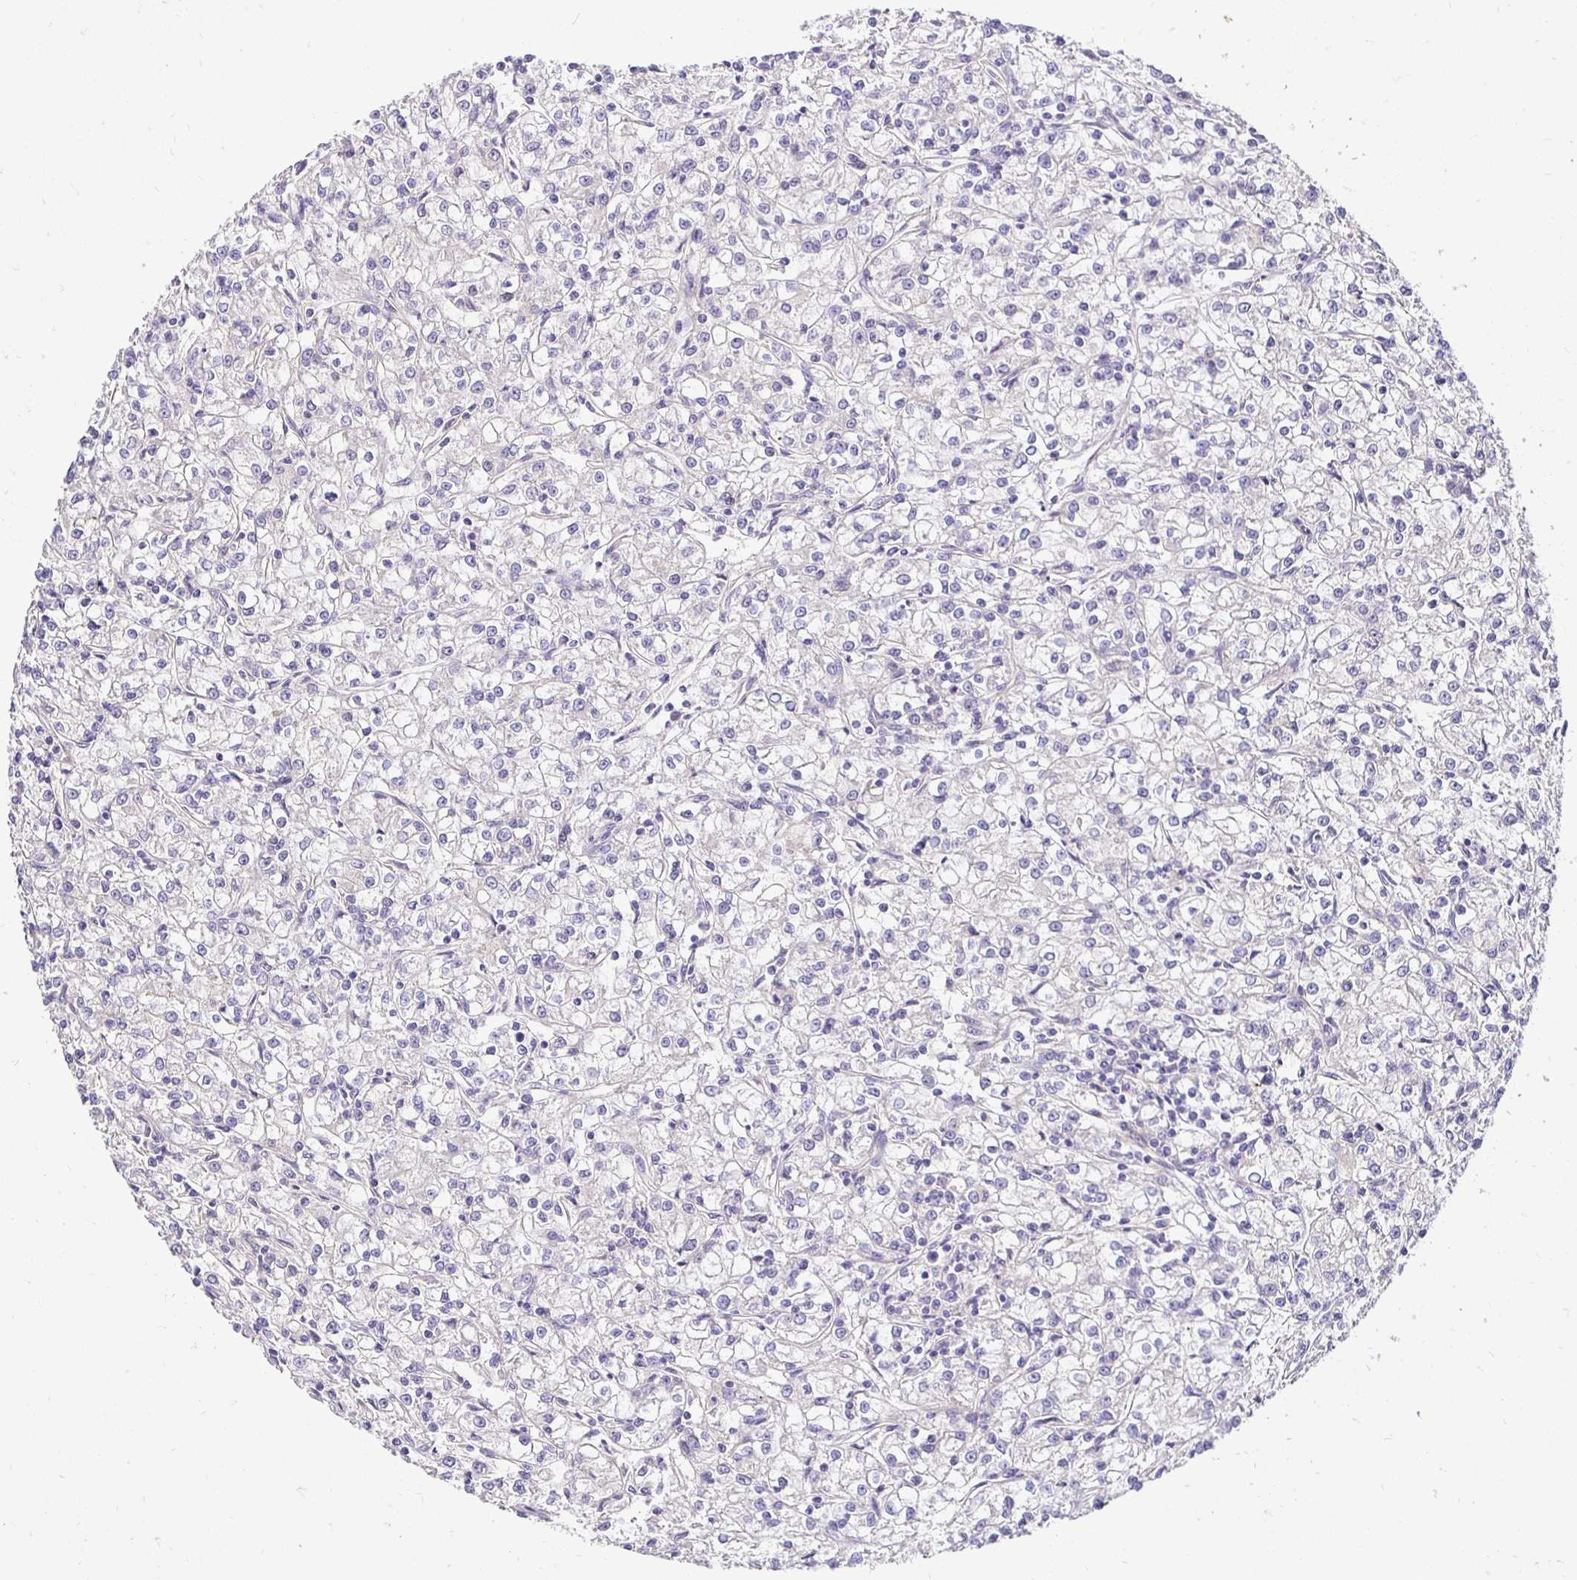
{"staining": {"intensity": "negative", "quantity": "none", "location": "none"}, "tissue": "renal cancer", "cell_type": "Tumor cells", "image_type": "cancer", "snomed": [{"axis": "morphology", "description": "Adenocarcinoma, NOS"}, {"axis": "topography", "description": "Kidney"}], "caption": "A high-resolution image shows immunohistochemistry staining of renal cancer (adenocarcinoma), which demonstrates no significant positivity in tumor cells.", "gene": "SLC9A1", "patient": {"sex": "female", "age": 59}}